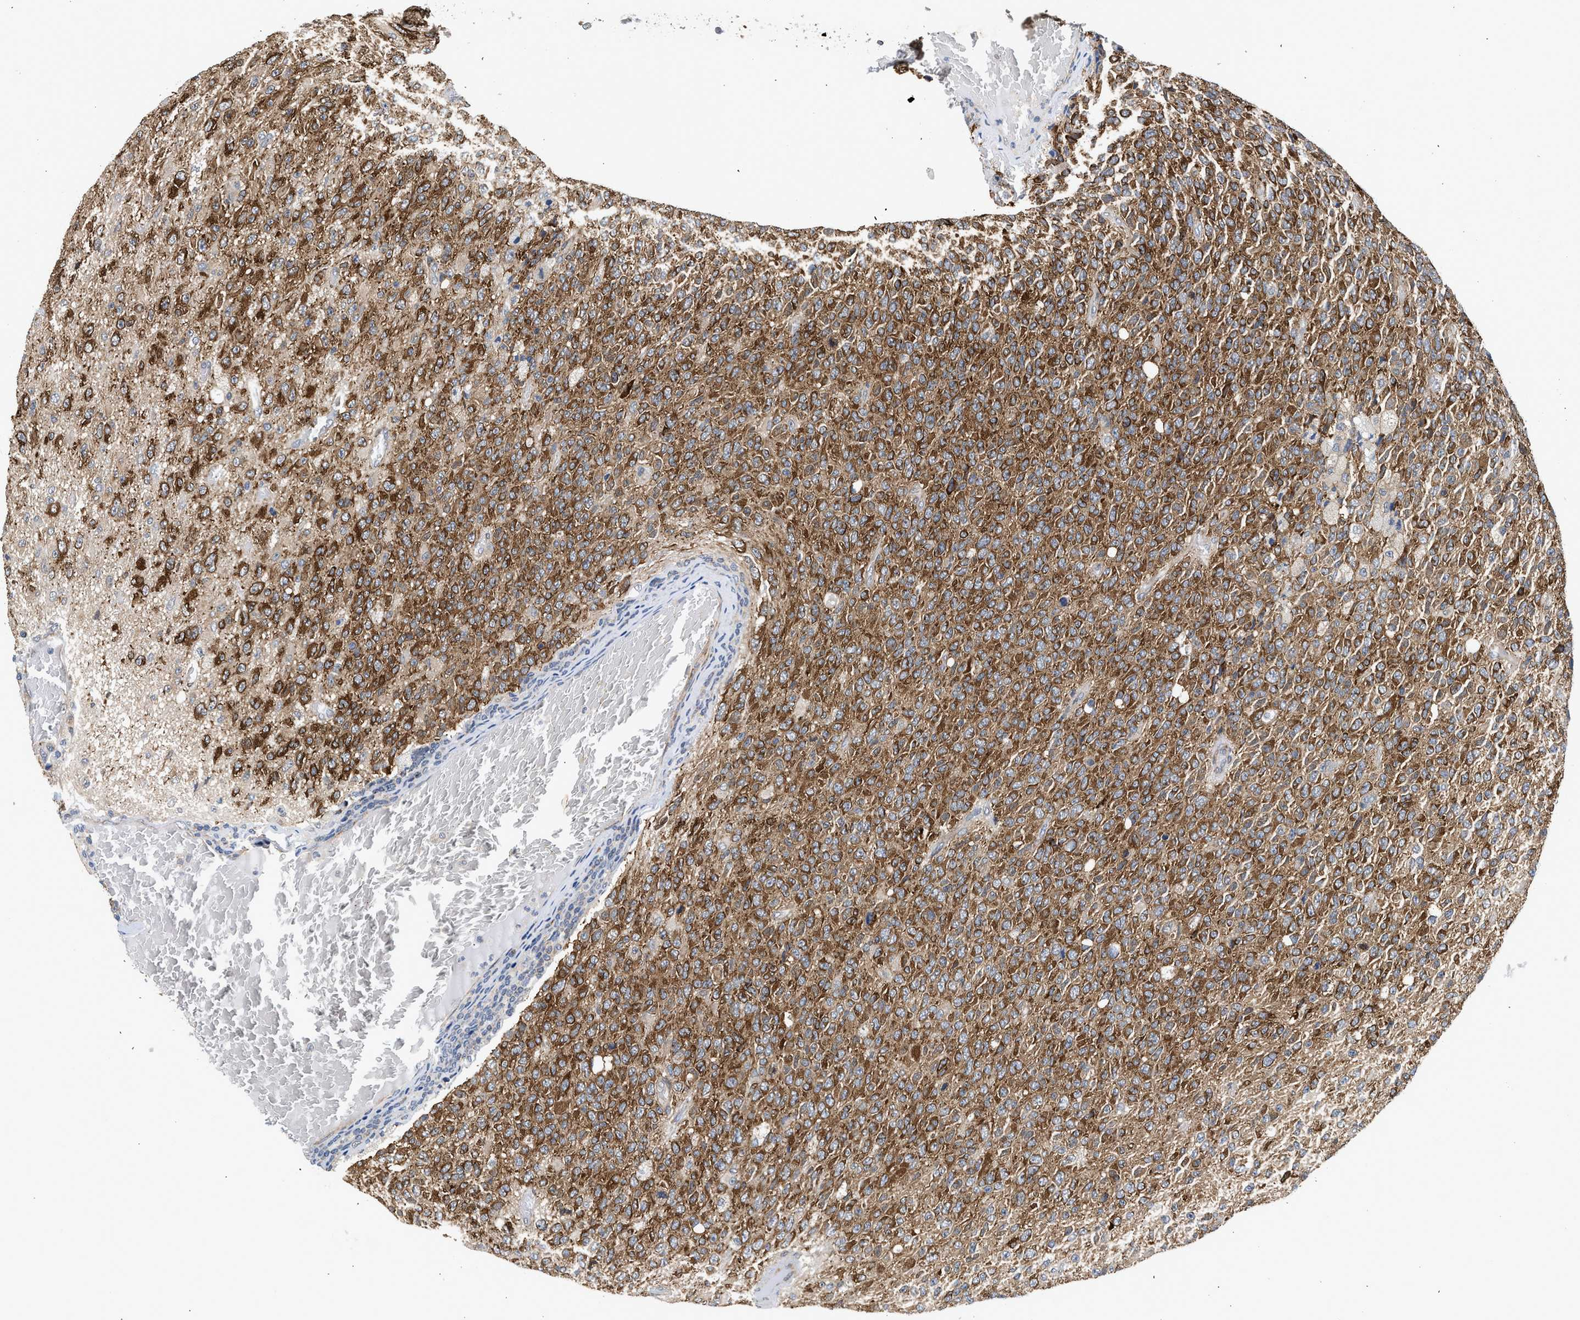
{"staining": {"intensity": "strong", "quantity": ">75%", "location": "cytoplasmic/membranous"}, "tissue": "glioma", "cell_type": "Tumor cells", "image_type": "cancer", "snomed": [{"axis": "morphology", "description": "Glioma, malignant, High grade"}, {"axis": "topography", "description": "pancreas cauda"}], "caption": "Protein expression analysis of human glioma reveals strong cytoplasmic/membranous staining in approximately >75% of tumor cells.", "gene": "POLG2", "patient": {"sex": "male", "age": 60}}